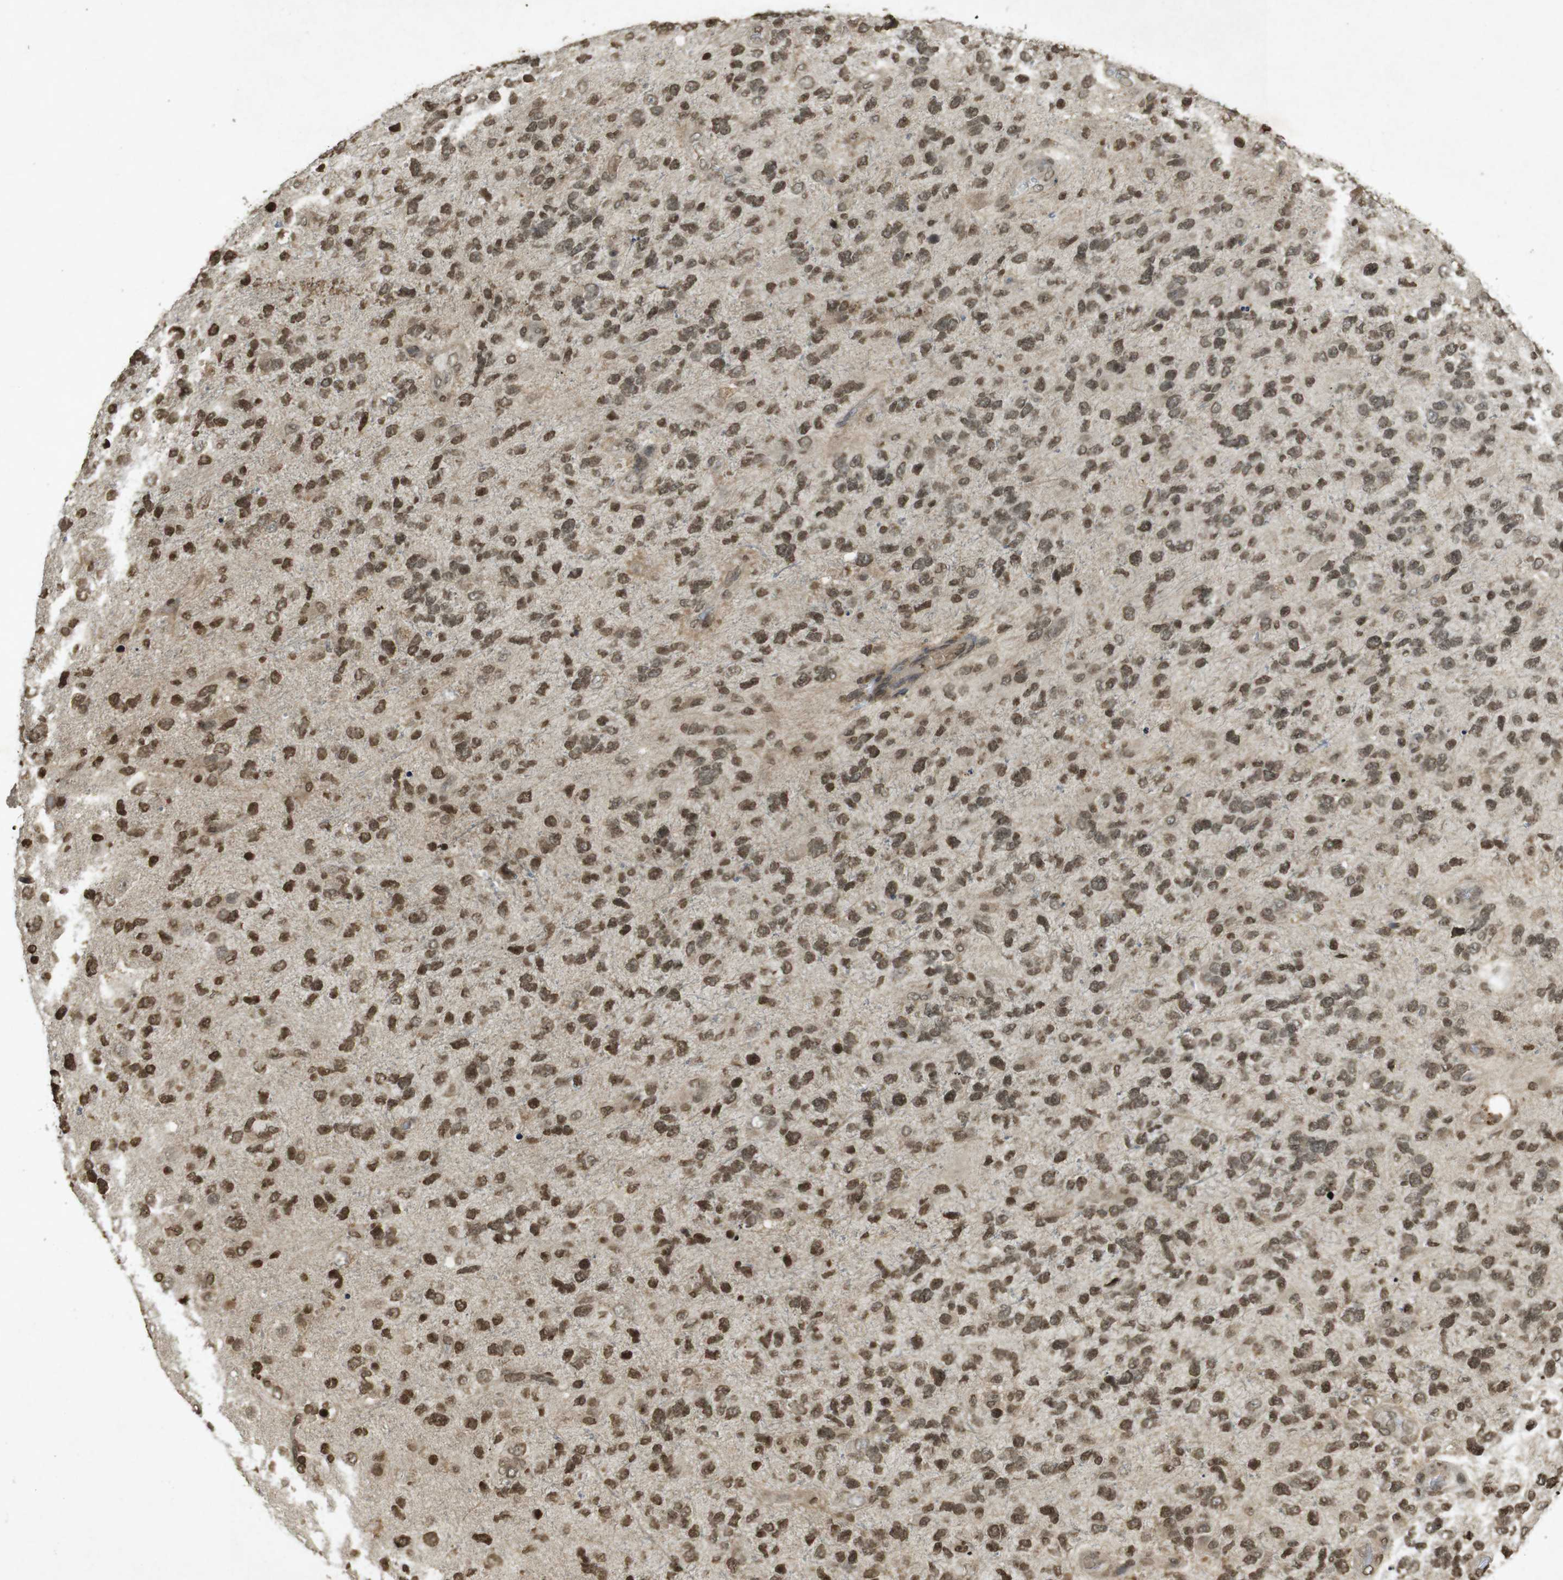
{"staining": {"intensity": "moderate", "quantity": ">75%", "location": "nuclear"}, "tissue": "glioma", "cell_type": "Tumor cells", "image_type": "cancer", "snomed": [{"axis": "morphology", "description": "Glioma, malignant, High grade"}, {"axis": "topography", "description": "Brain"}], "caption": "Malignant high-grade glioma tissue demonstrates moderate nuclear staining in about >75% of tumor cells, visualized by immunohistochemistry.", "gene": "ORC4", "patient": {"sex": "female", "age": 58}}